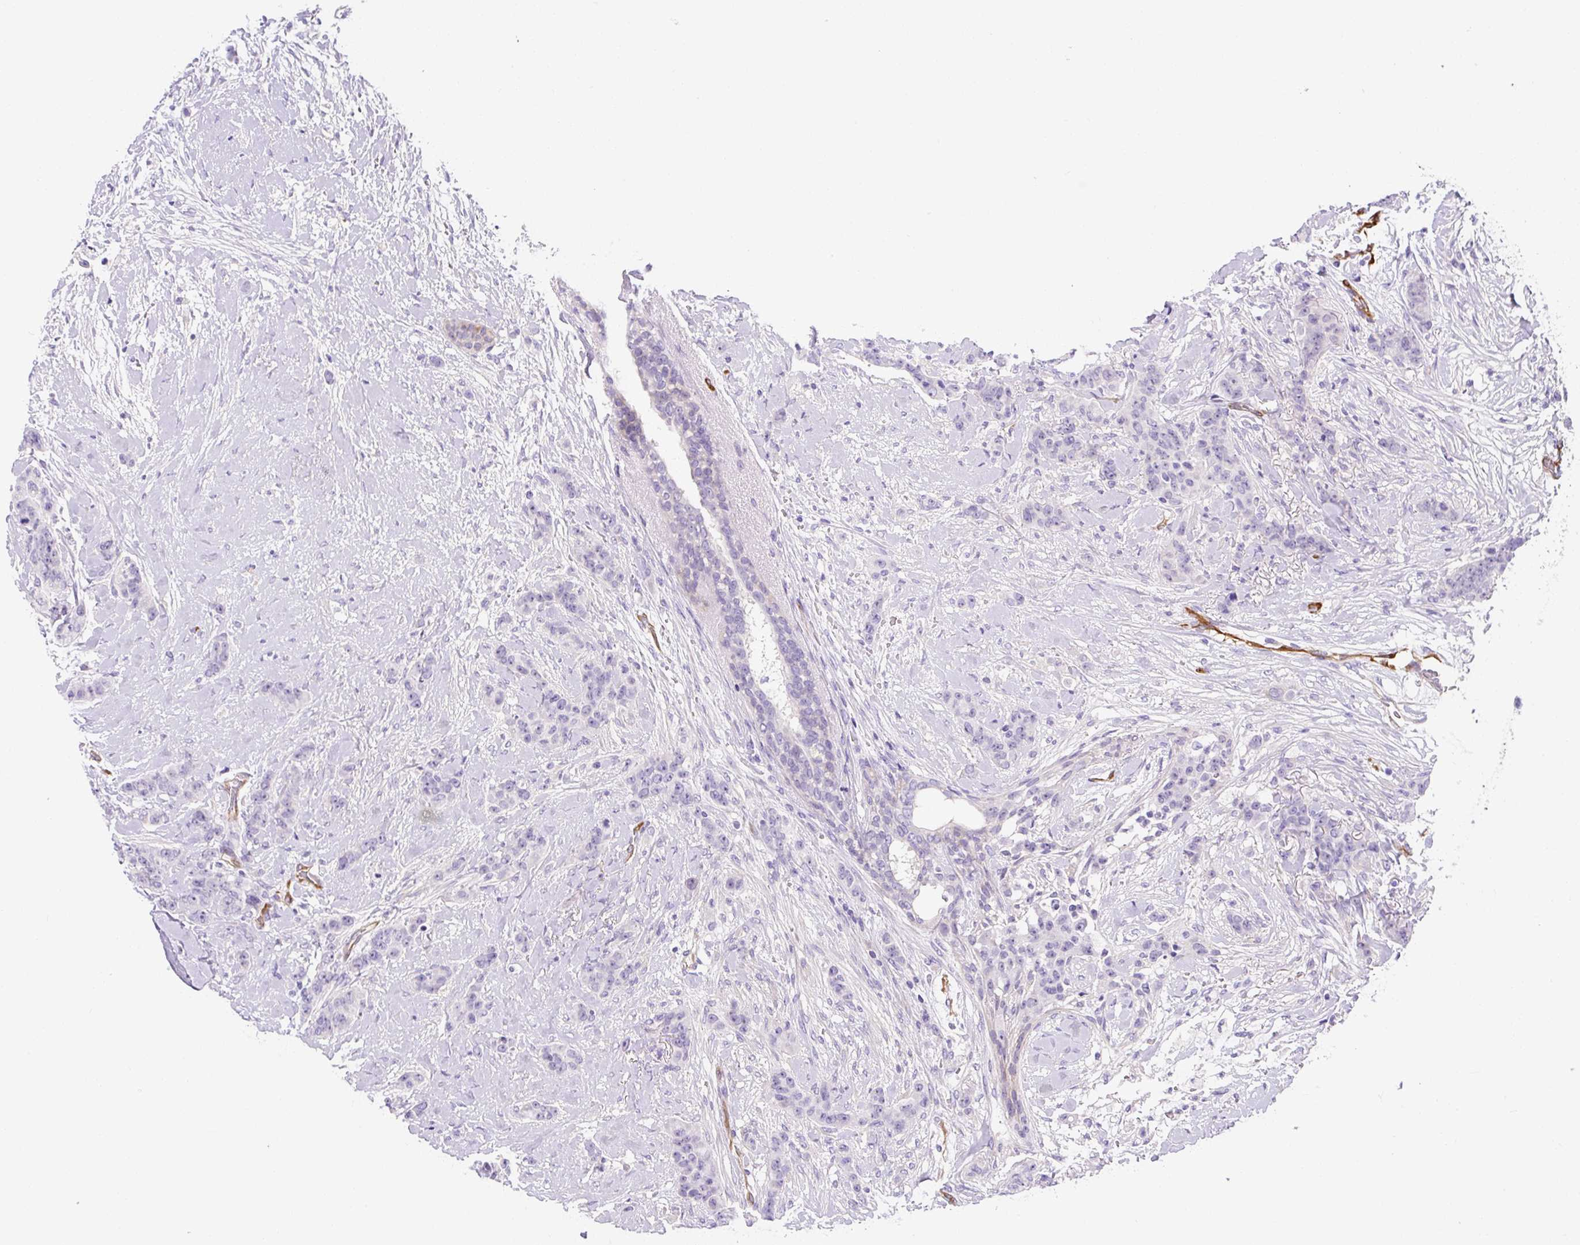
{"staining": {"intensity": "negative", "quantity": "none", "location": "none"}, "tissue": "breast cancer", "cell_type": "Tumor cells", "image_type": "cancer", "snomed": [{"axis": "morphology", "description": "Duct carcinoma"}, {"axis": "topography", "description": "Breast"}], "caption": "Breast cancer was stained to show a protein in brown. There is no significant positivity in tumor cells.", "gene": "ASB4", "patient": {"sex": "female", "age": 40}}